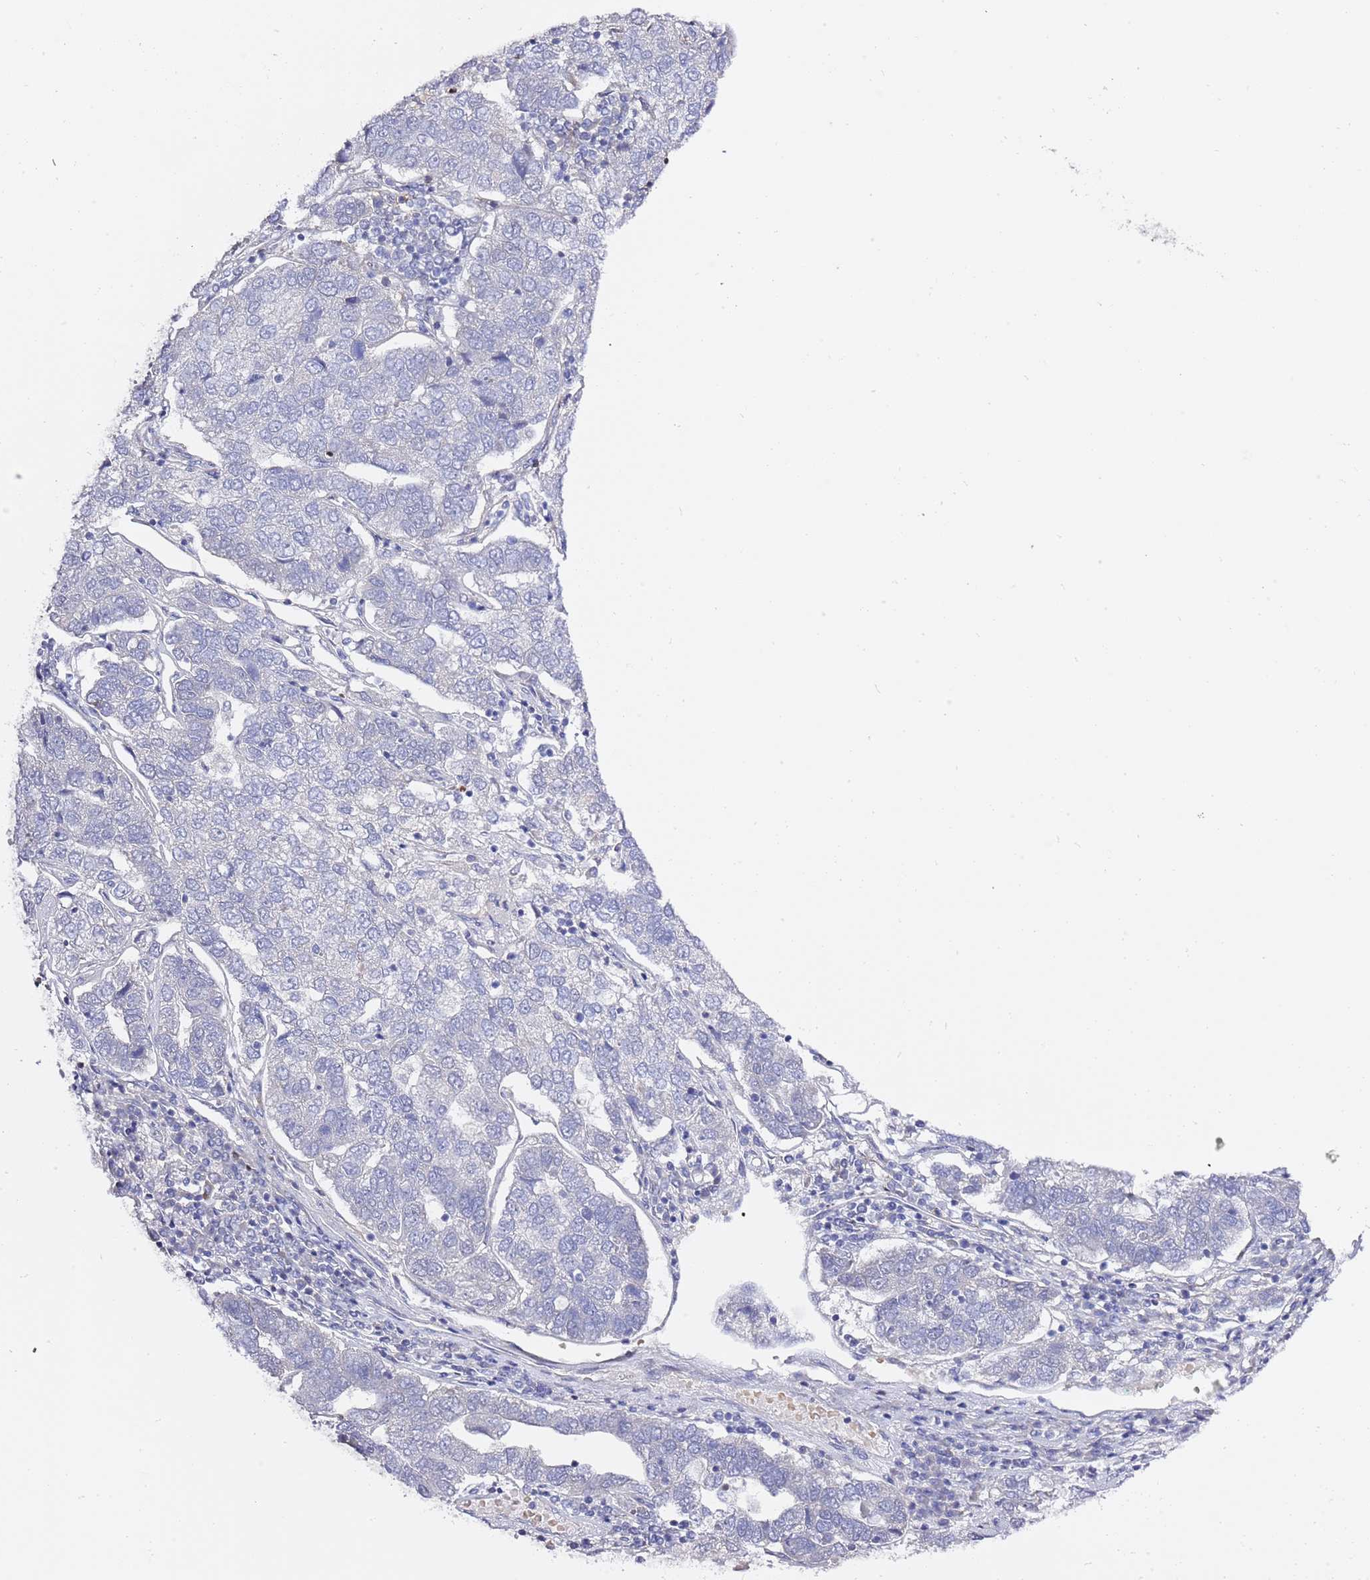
{"staining": {"intensity": "negative", "quantity": "none", "location": "none"}, "tissue": "pancreatic cancer", "cell_type": "Tumor cells", "image_type": "cancer", "snomed": [{"axis": "morphology", "description": "Adenocarcinoma, NOS"}, {"axis": "topography", "description": "Pancreas"}], "caption": "Micrograph shows no protein staining in tumor cells of pancreatic cancer tissue.", "gene": "RFK", "patient": {"sex": "female", "age": 61}}